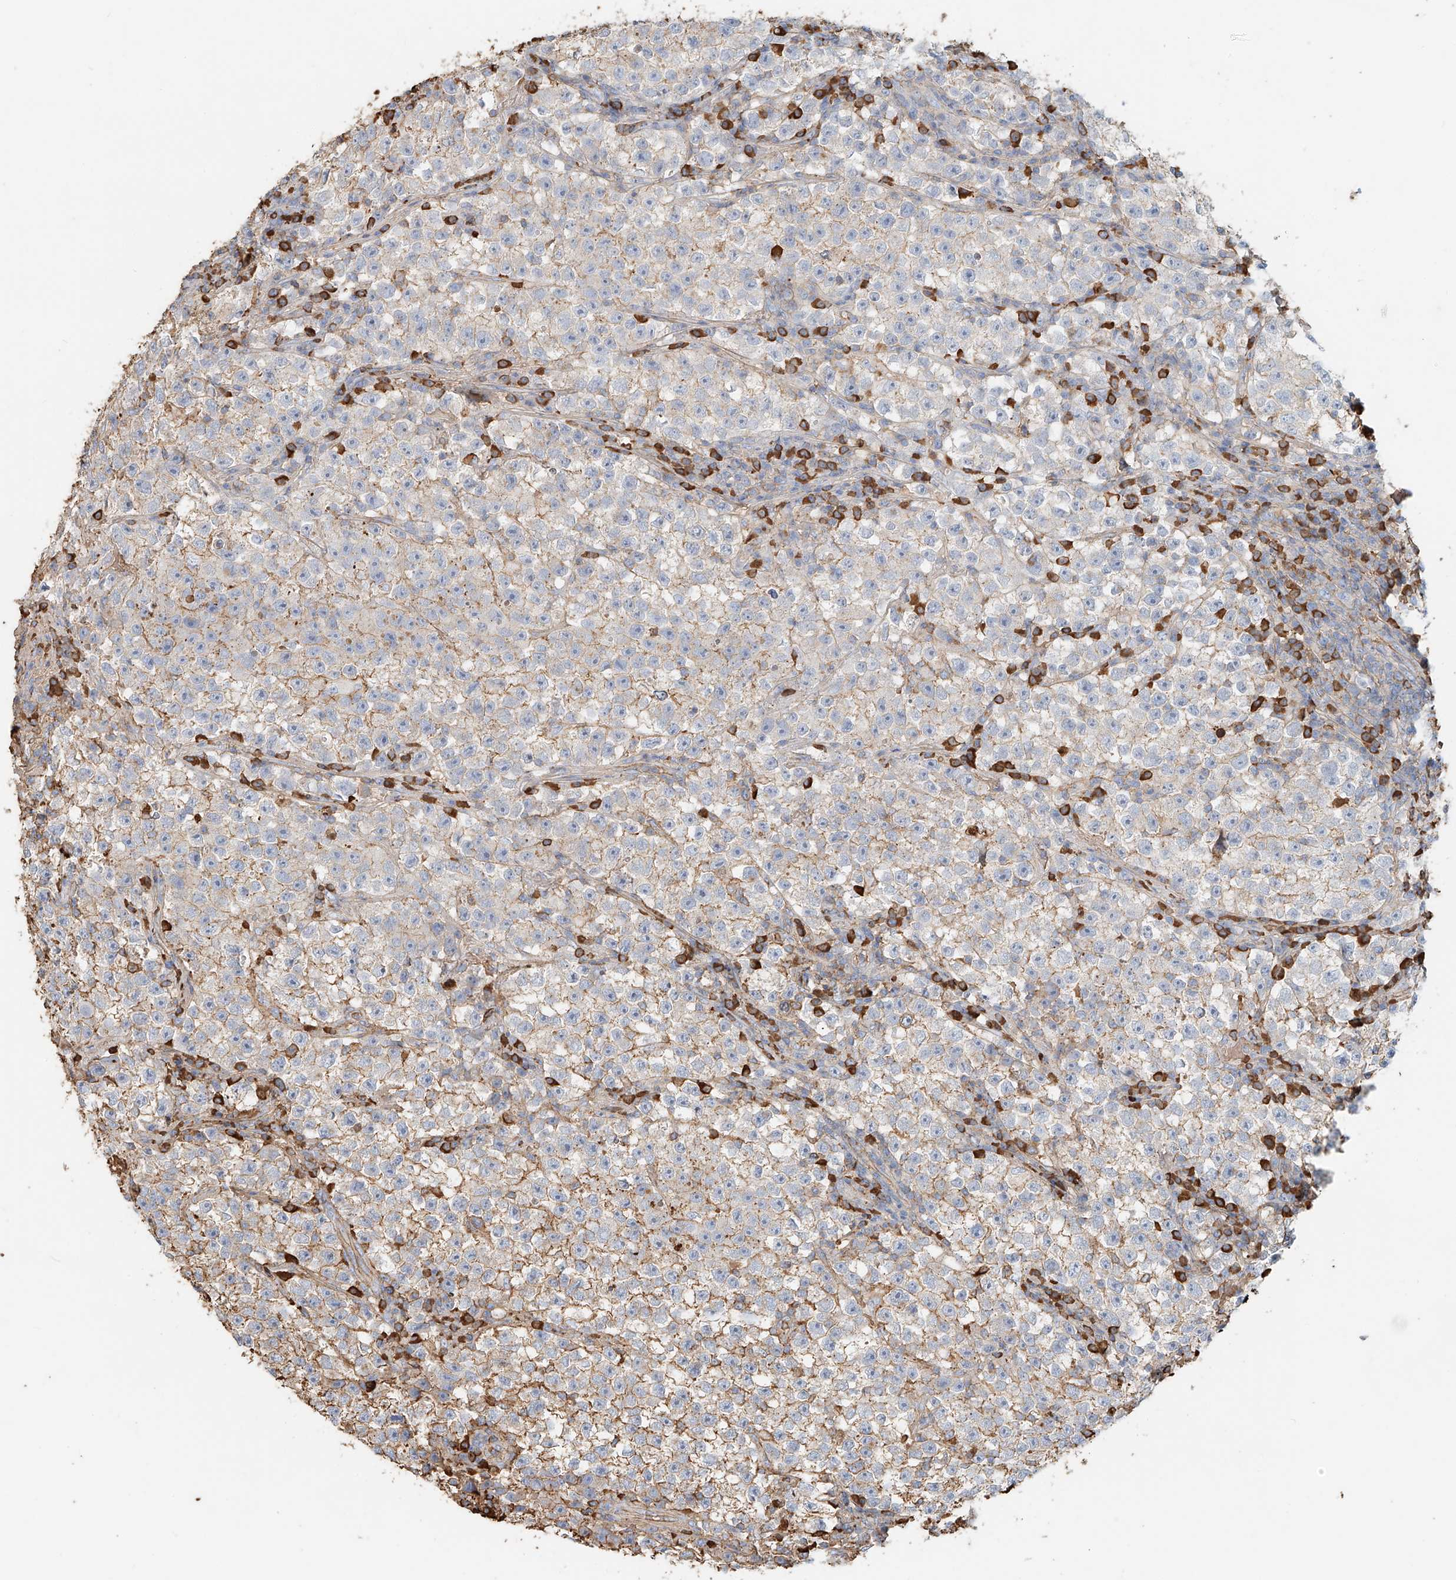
{"staining": {"intensity": "moderate", "quantity": "<25%", "location": "cytoplasmic/membranous"}, "tissue": "testis cancer", "cell_type": "Tumor cells", "image_type": "cancer", "snomed": [{"axis": "morphology", "description": "Seminoma, NOS"}, {"axis": "topography", "description": "Testis"}], "caption": "Immunohistochemistry histopathology image of neoplastic tissue: testis seminoma stained using immunohistochemistry reveals low levels of moderate protein expression localized specifically in the cytoplasmic/membranous of tumor cells, appearing as a cytoplasmic/membranous brown color.", "gene": "ZFP30", "patient": {"sex": "male", "age": 22}}